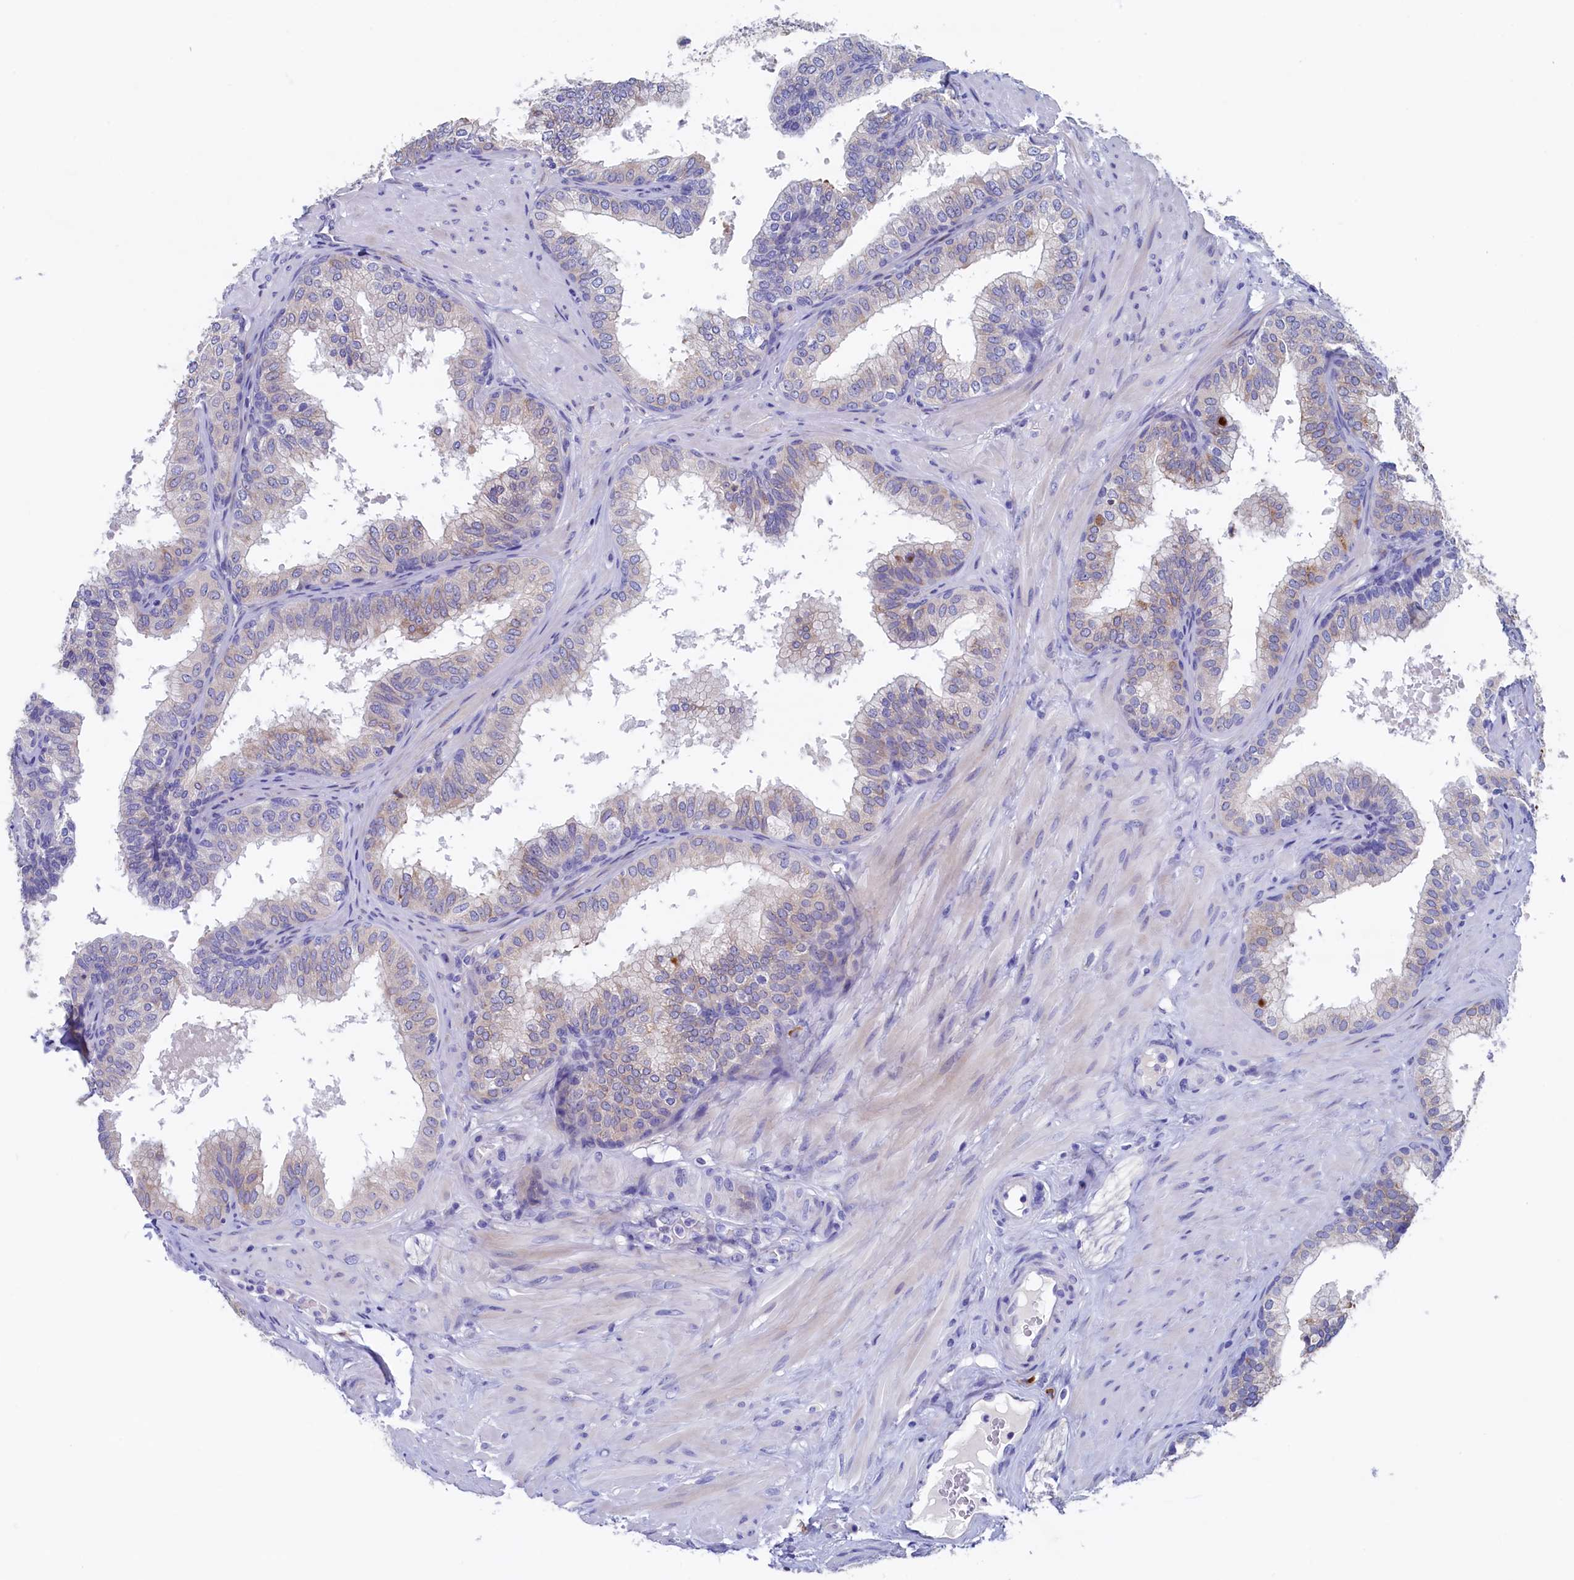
{"staining": {"intensity": "negative", "quantity": "none", "location": "none"}, "tissue": "prostate", "cell_type": "Glandular cells", "image_type": "normal", "snomed": [{"axis": "morphology", "description": "Normal tissue, NOS"}, {"axis": "topography", "description": "Prostate"}], "caption": "A micrograph of prostate stained for a protein demonstrates no brown staining in glandular cells. (DAB (3,3'-diaminobenzidine) immunohistochemistry (IHC) visualized using brightfield microscopy, high magnification).", "gene": "CBLIF", "patient": {"sex": "male", "age": 60}}